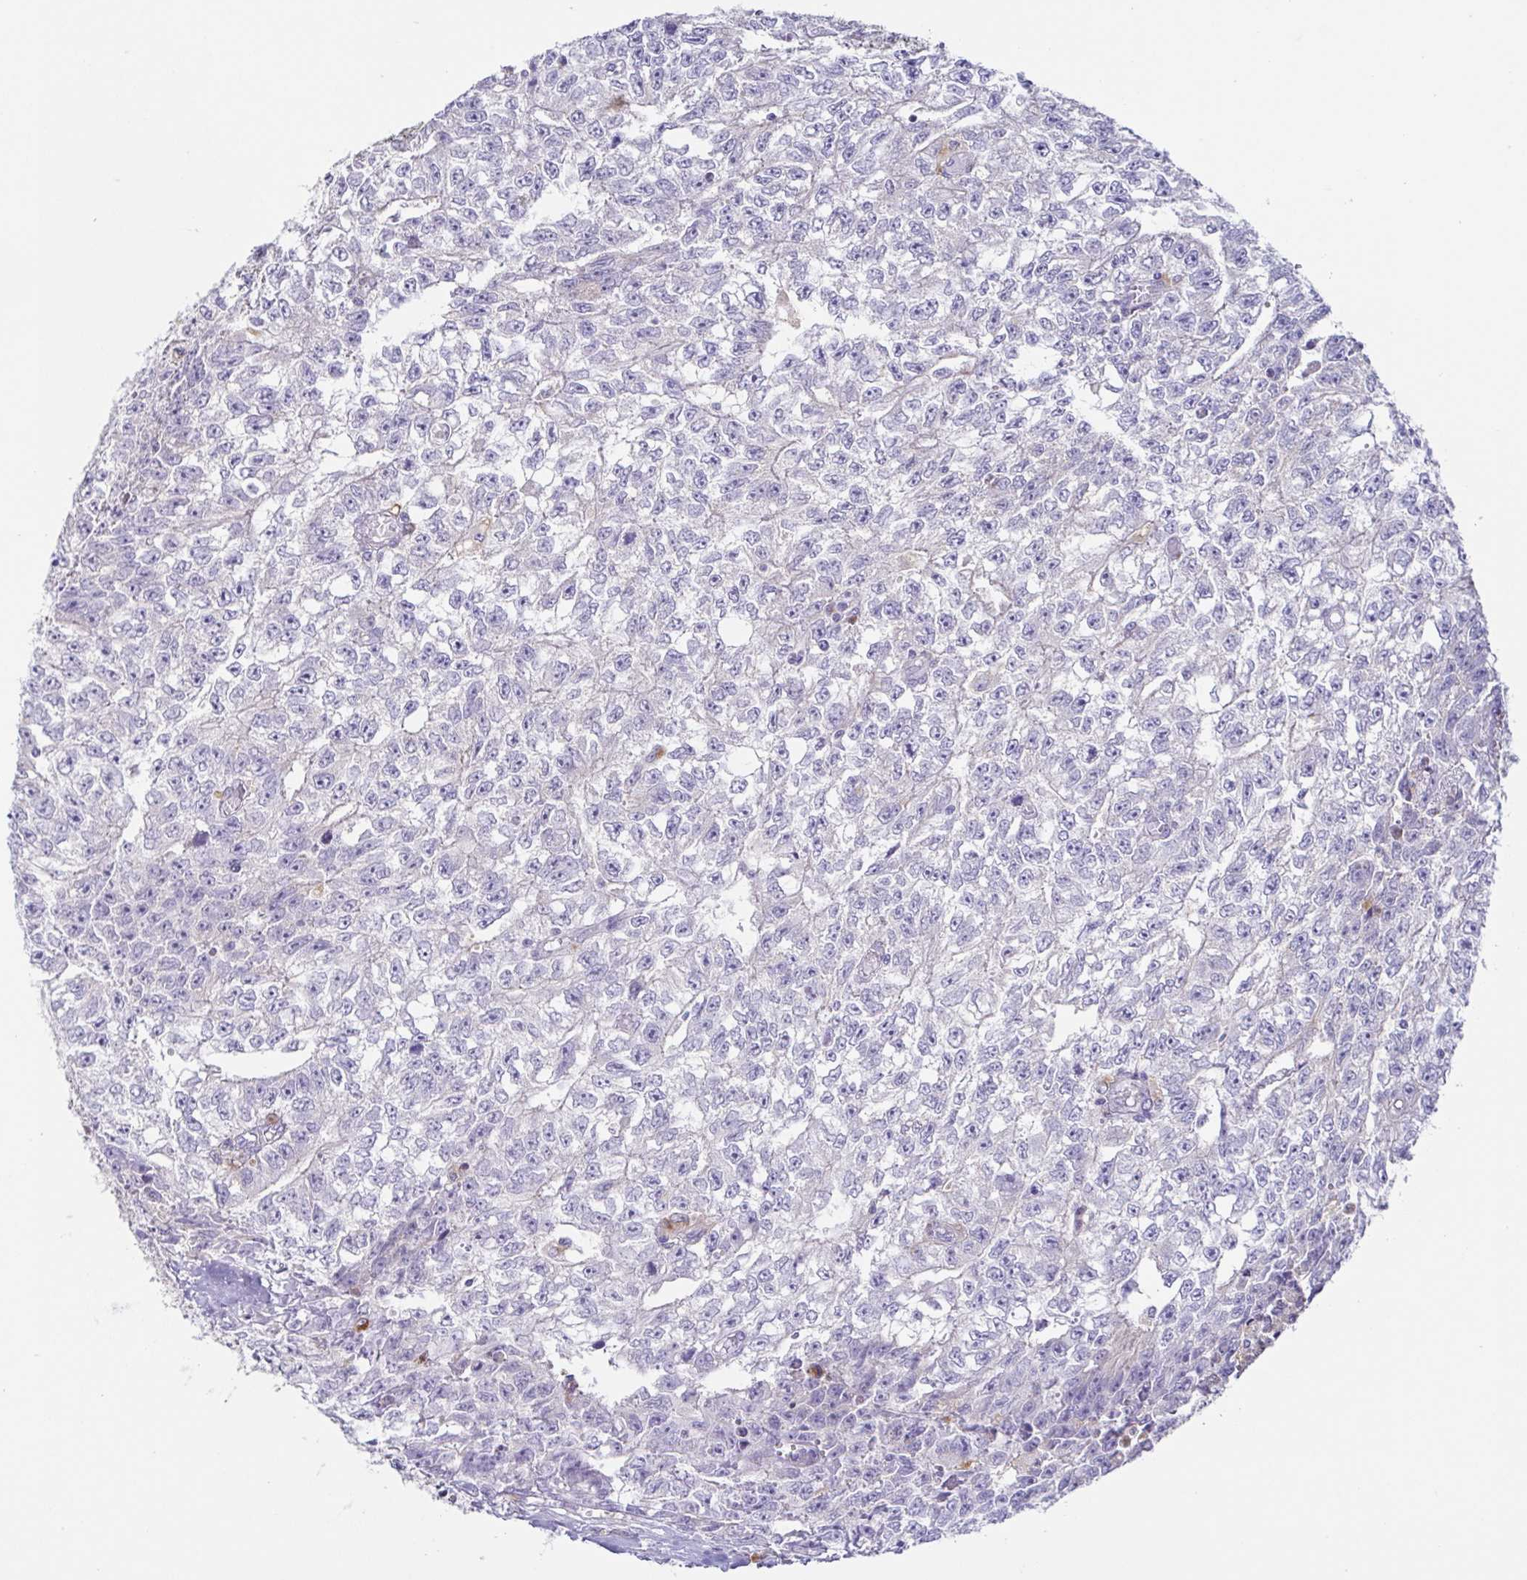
{"staining": {"intensity": "negative", "quantity": "none", "location": "none"}, "tissue": "testis cancer", "cell_type": "Tumor cells", "image_type": "cancer", "snomed": [{"axis": "morphology", "description": "Carcinoma, Embryonal, NOS"}, {"axis": "morphology", "description": "Teratoma, malignant, NOS"}, {"axis": "topography", "description": "Testis"}], "caption": "An immunohistochemistry (IHC) photomicrograph of testis teratoma (malignant) is shown. There is no staining in tumor cells of testis teratoma (malignant).", "gene": "ATP6V1G2", "patient": {"sex": "male", "age": 24}}